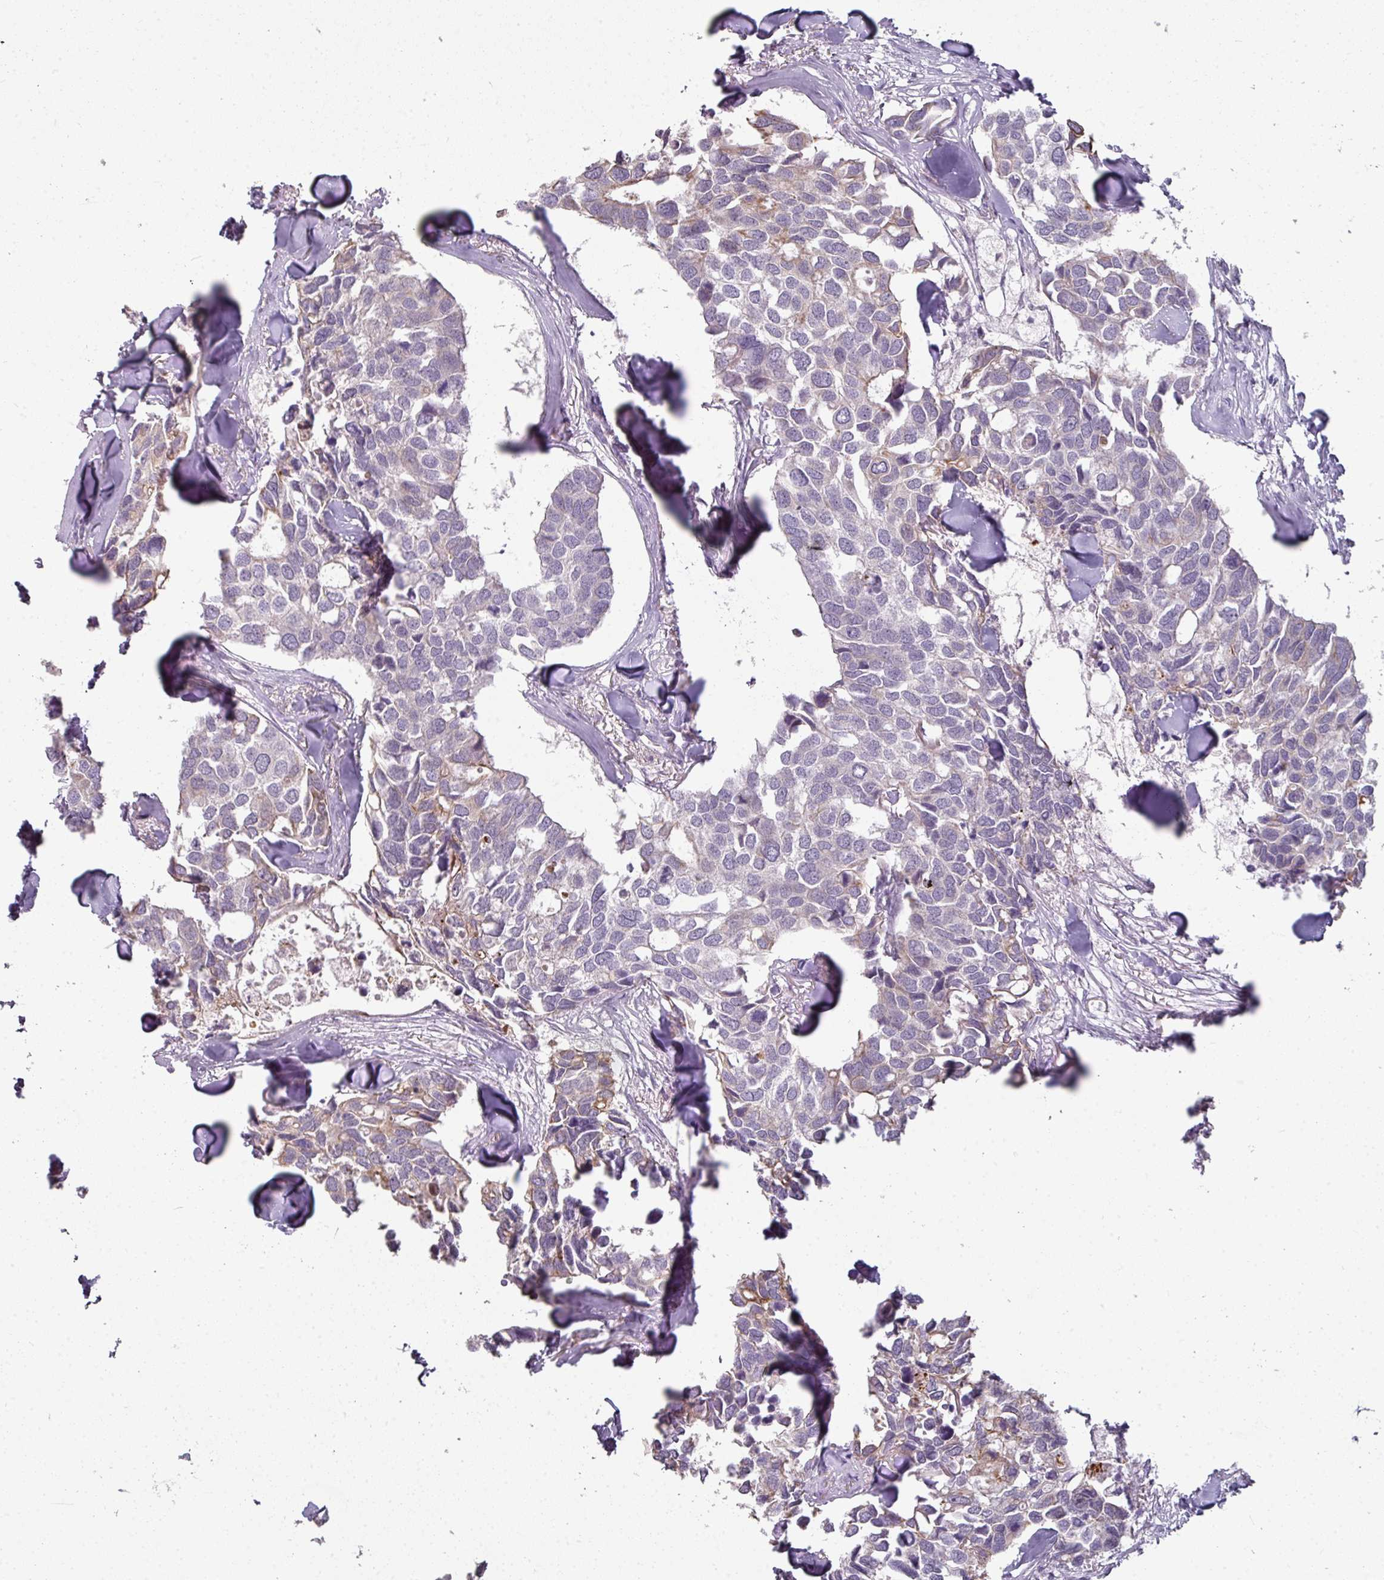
{"staining": {"intensity": "negative", "quantity": "none", "location": "none"}, "tissue": "breast cancer", "cell_type": "Tumor cells", "image_type": "cancer", "snomed": [{"axis": "morphology", "description": "Duct carcinoma"}, {"axis": "topography", "description": "Breast"}], "caption": "DAB immunohistochemical staining of human breast cancer (invasive ductal carcinoma) demonstrates no significant staining in tumor cells.", "gene": "GTF2H3", "patient": {"sex": "female", "age": 83}}